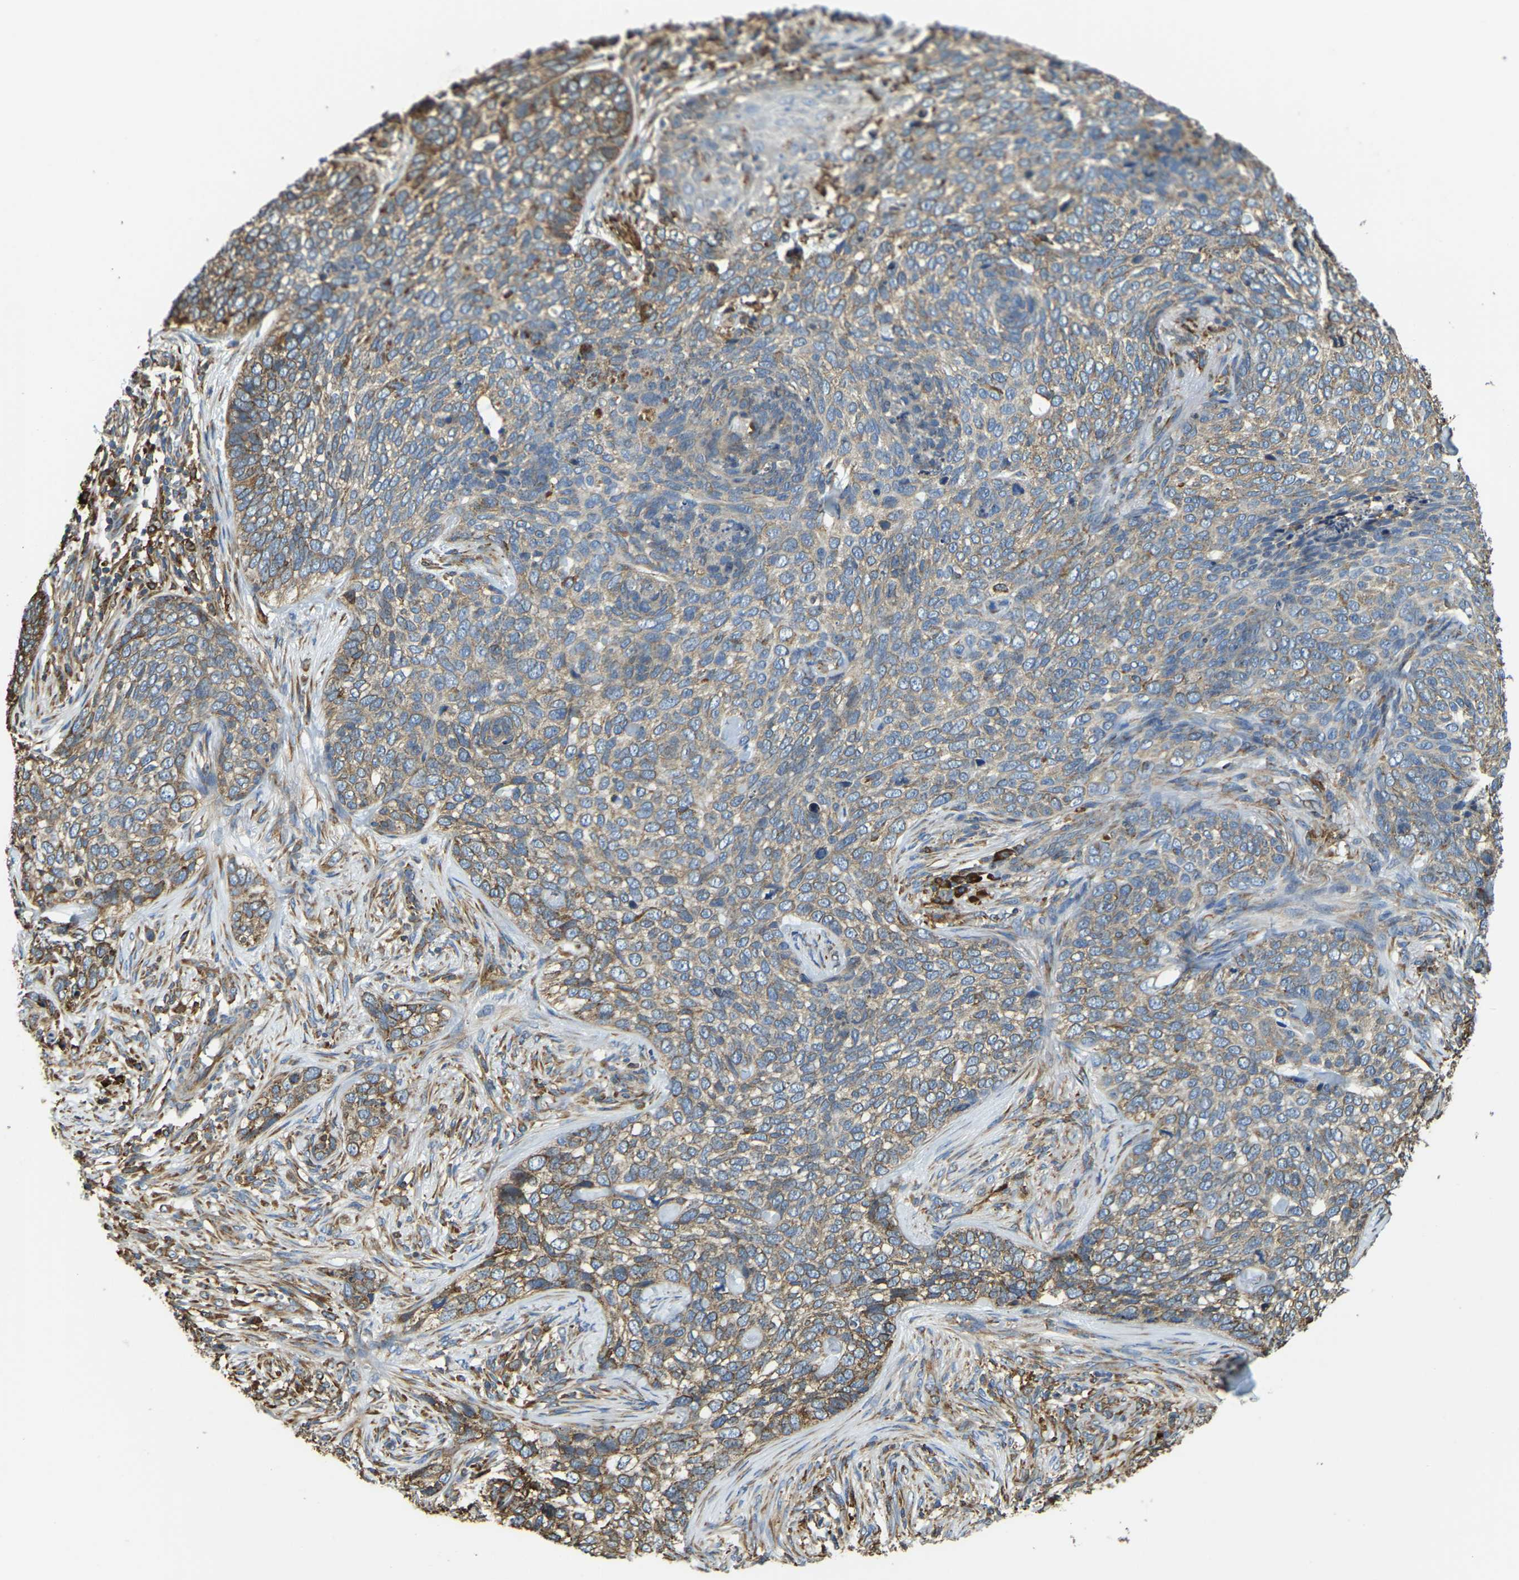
{"staining": {"intensity": "weak", "quantity": "25%-75%", "location": "cytoplasmic/membranous"}, "tissue": "skin cancer", "cell_type": "Tumor cells", "image_type": "cancer", "snomed": [{"axis": "morphology", "description": "Basal cell carcinoma"}, {"axis": "topography", "description": "Skin"}], "caption": "A high-resolution histopathology image shows immunohistochemistry staining of skin cancer (basal cell carcinoma), which shows weak cytoplasmic/membranous staining in about 25%-75% of tumor cells.", "gene": "RNF115", "patient": {"sex": "female", "age": 64}}